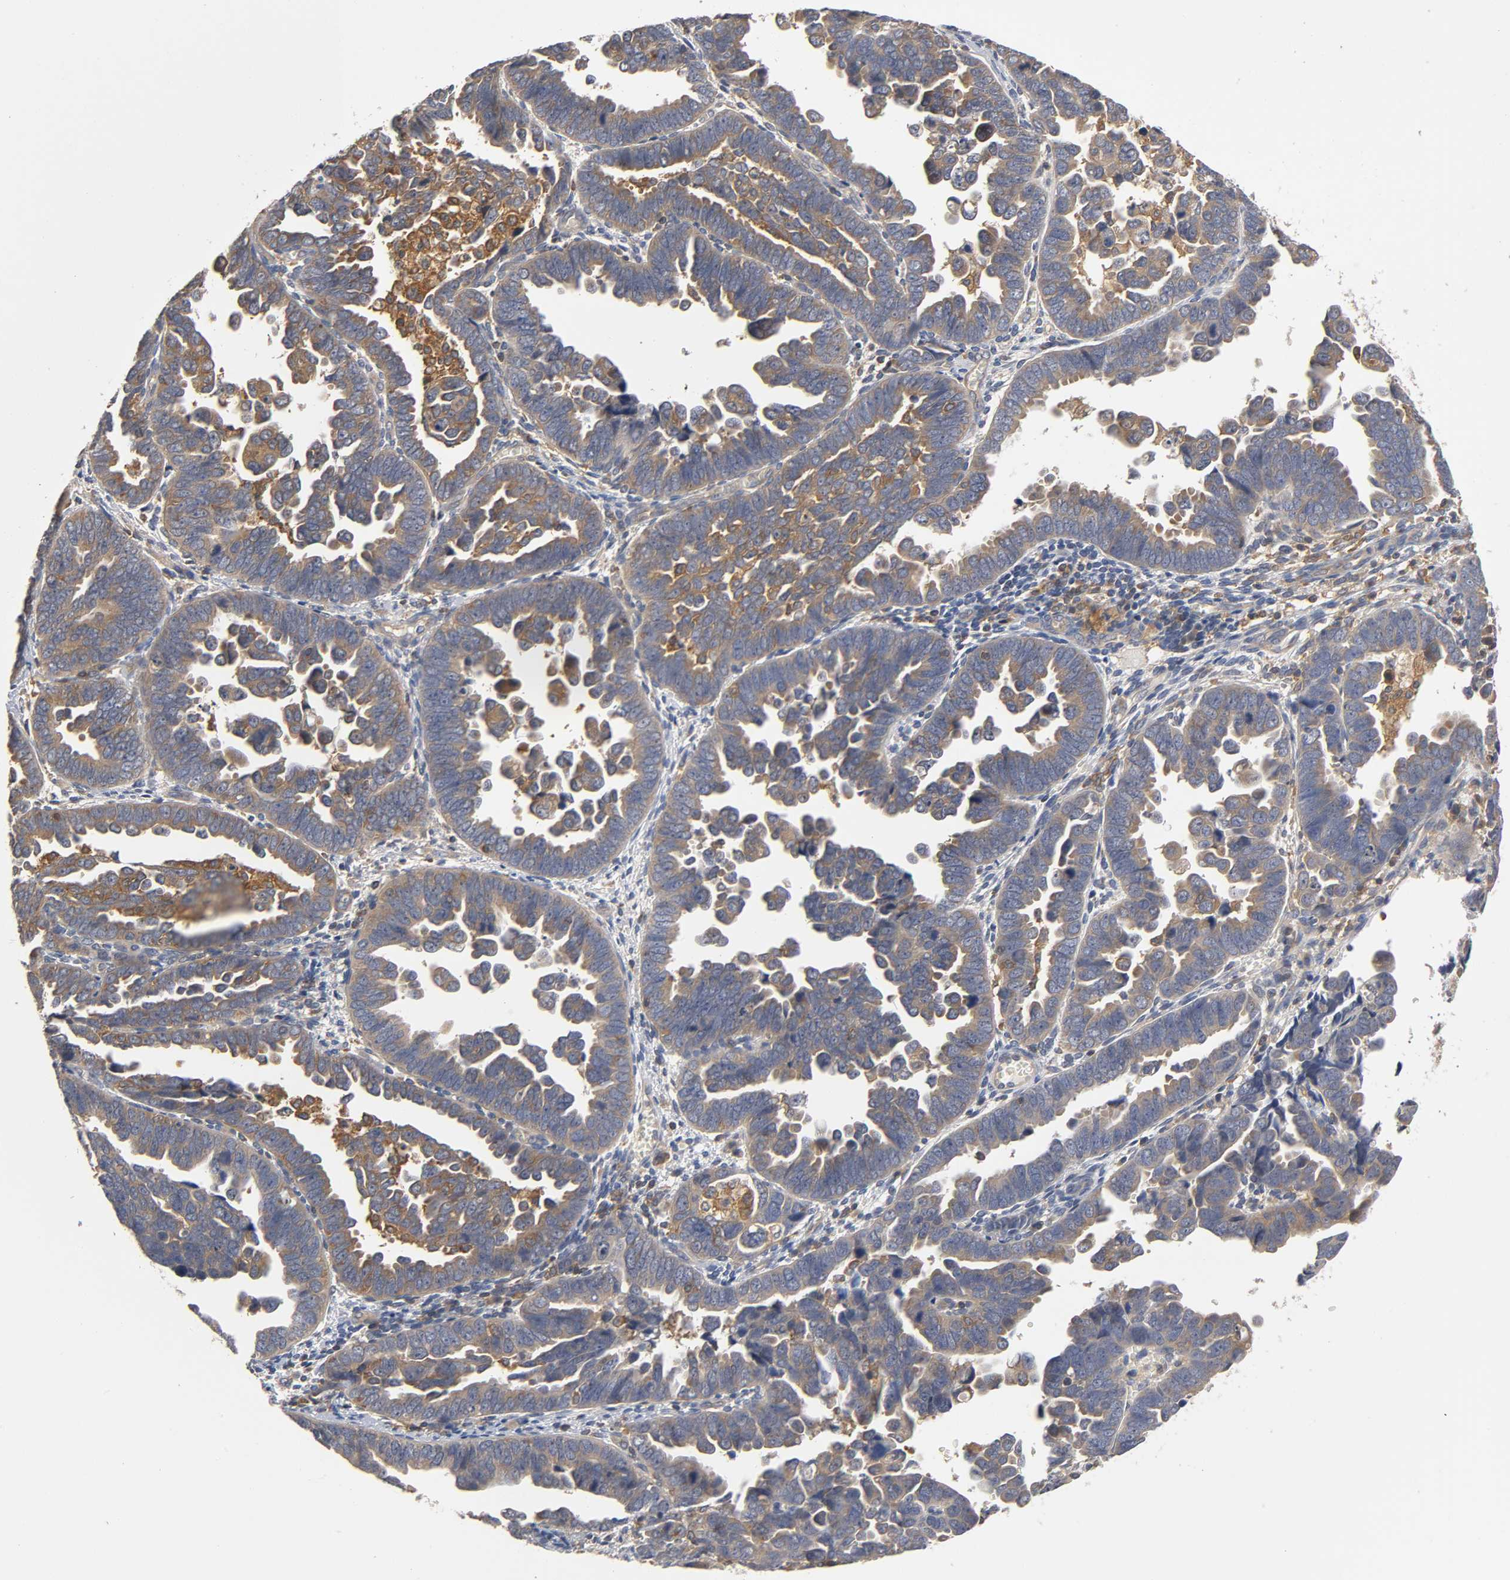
{"staining": {"intensity": "moderate", "quantity": ">75%", "location": "cytoplasmic/membranous"}, "tissue": "endometrial cancer", "cell_type": "Tumor cells", "image_type": "cancer", "snomed": [{"axis": "morphology", "description": "Adenocarcinoma, NOS"}, {"axis": "topography", "description": "Endometrium"}], "caption": "The immunohistochemical stain shows moderate cytoplasmic/membranous expression in tumor cells of endometrial cancer tissue. The staining was performed using DAB, with brown indicating positive protein expression. Nuclei are stained blue with hematoxylin.", "gene": "ACTR2", "patient": {"sex": "female", "age": 75}}